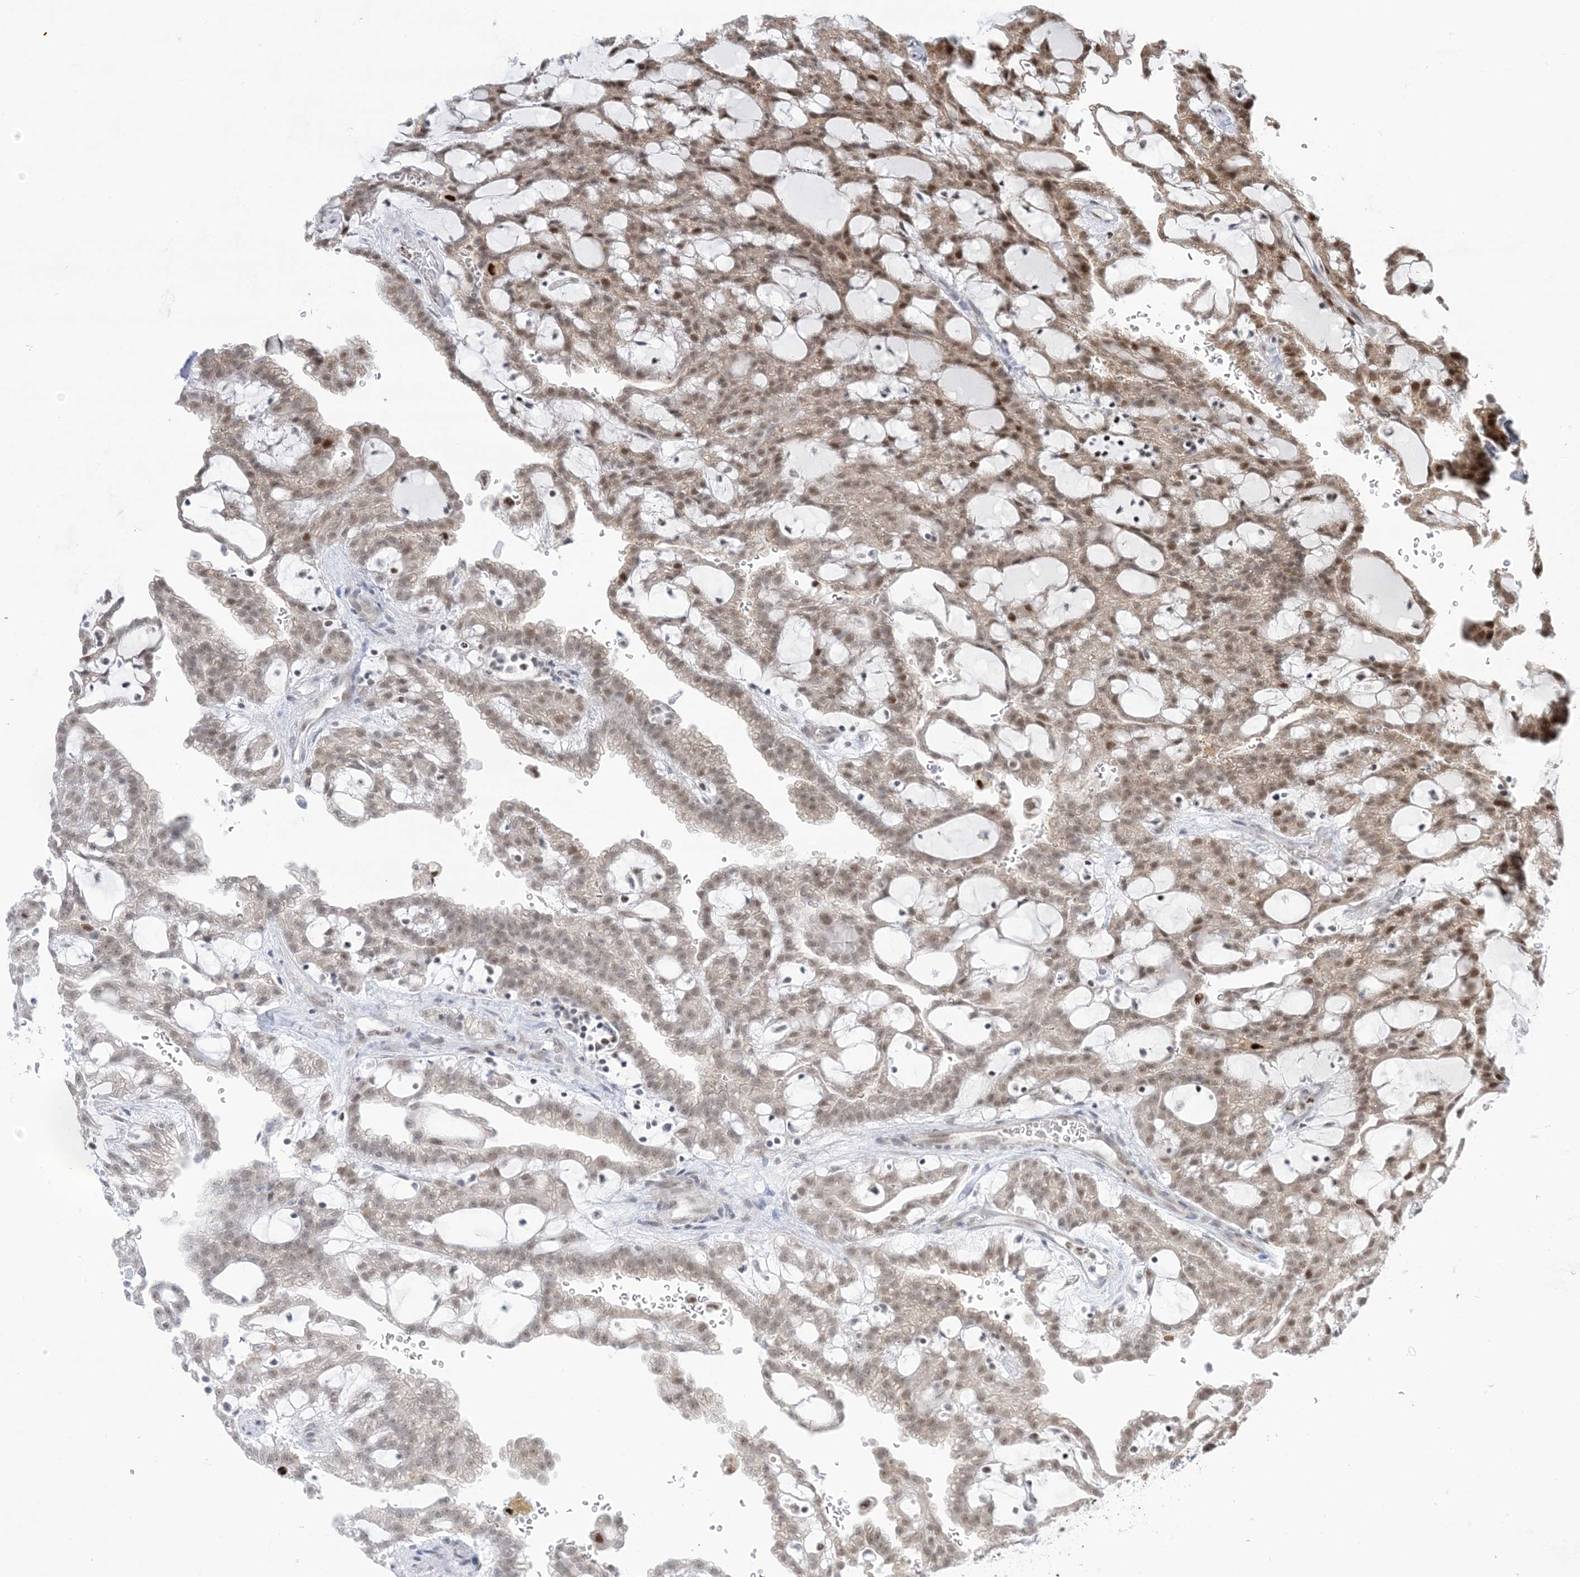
{"staining": {"intensity": "moderate", "quantity": "25%-75%", "location": "cytoplasmic/membranous,nuclear"}, "tissue": "renal cancer", "cell_type": "Tumor cells", "image_type": "cancer", "snomed": [{"axis": "morphology", "description": "Adenocarcinoma, NOS"}, {"axis": "topography", "description": "Kidney"}], "caption": "Human renal cancer stained with a brown dye exhibits moderate cytoplasmic/membranous and nuclear positive expression in approximately 25%-75% of tumor cells.", "gene": "TFPT", "patient": {"sex": "male", "age": 63}}